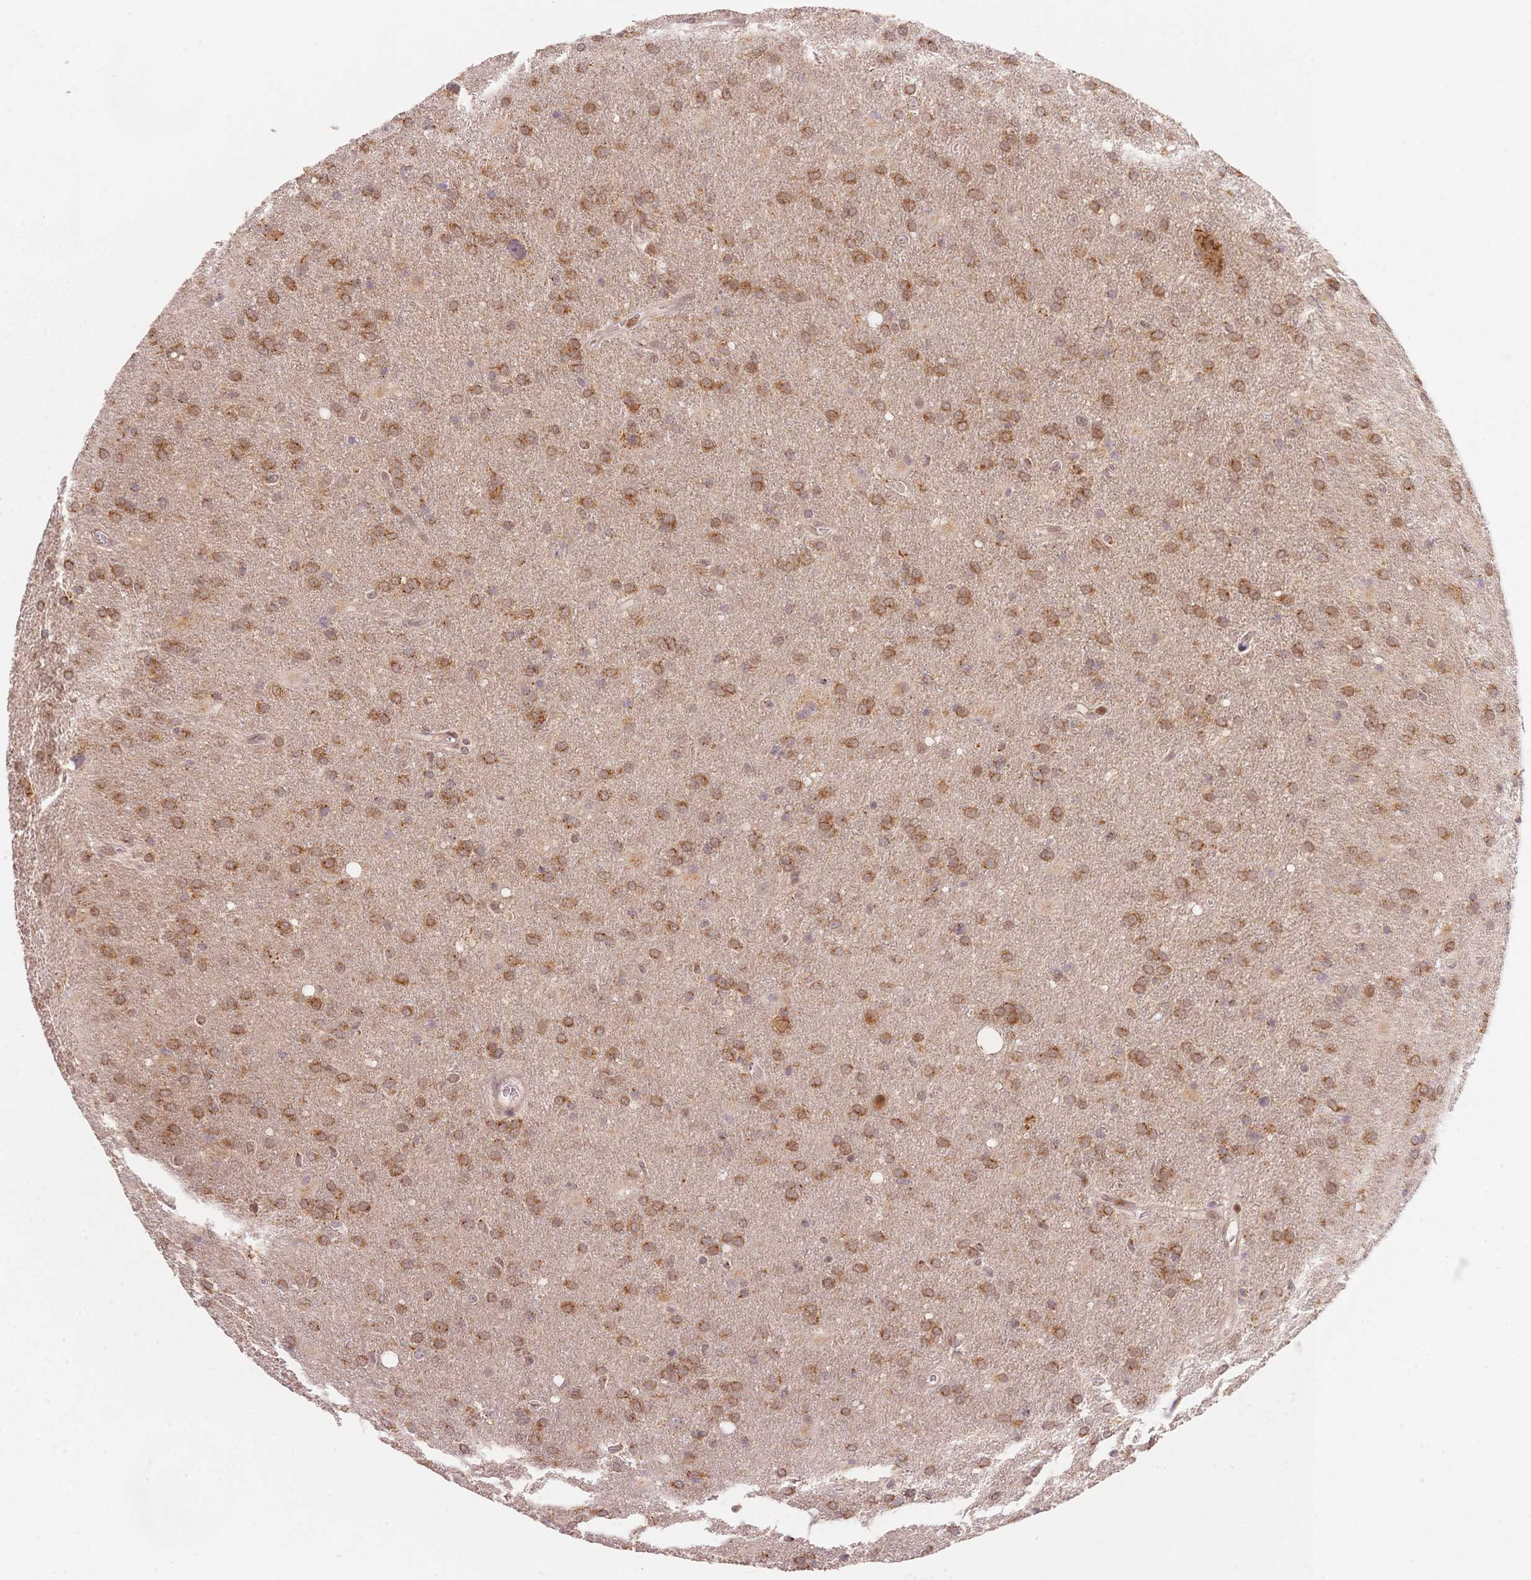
{"staining": {"intensity": "moderate", "quantity": ">75%", "location": "cytoplasmic/membranous"}, "tissue": "glioma", "cell_type": "Tumor cells", "image_type": "cancer", "snomed": [{"axis": "morphology", "description": "Glioma, malignant, Low grade"}, {"axis": "topography", "description": "Brain"}], "caption": "This is a photomicrograph of immunohistochemistry staining of glioma, which shows moderate expression in the cytoplasmic/membranous of tumor cells.", "gene": "STK39", "patient": {"sex": "male", "age": 66}}